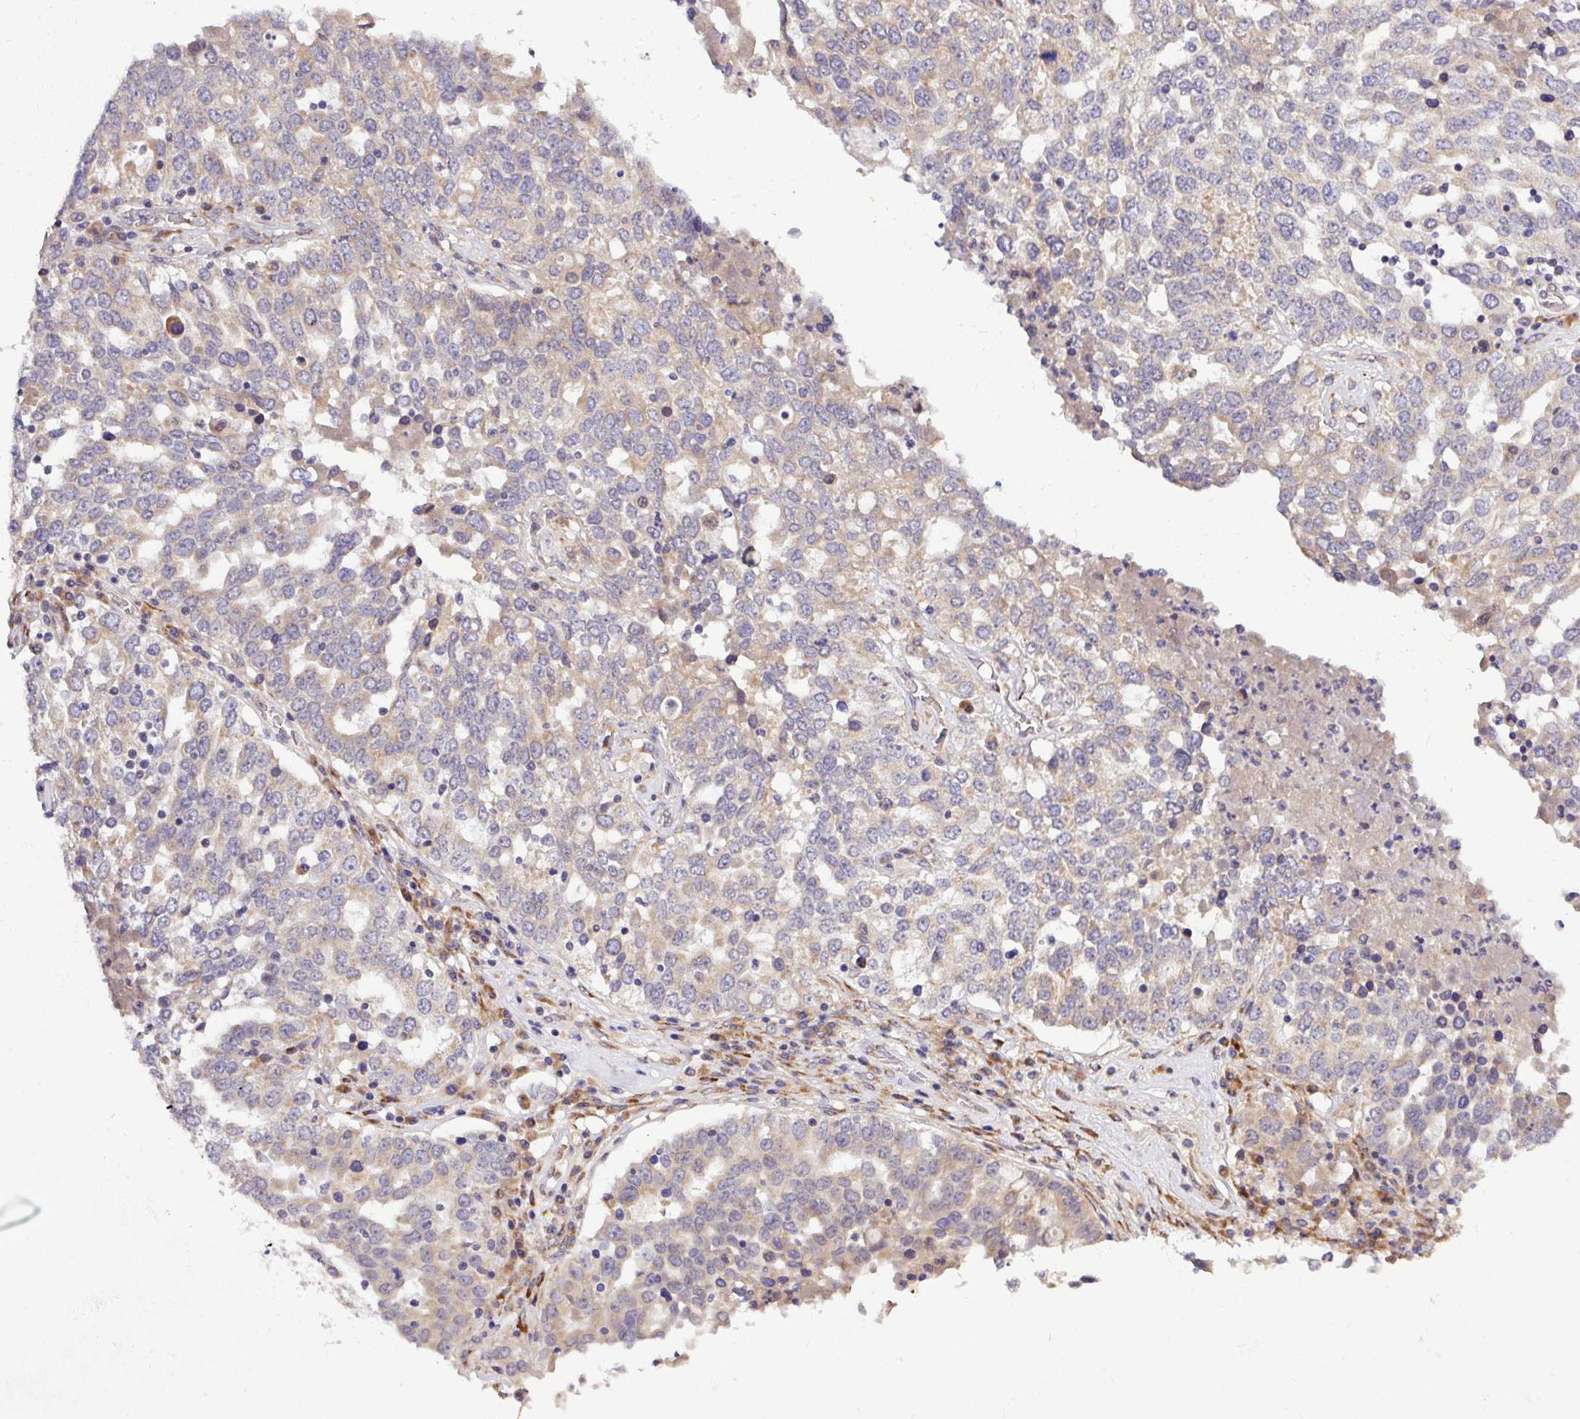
{"staining": {"intensity": "moderate", "quantity": "<25%", "location": "cytoplasmic/membranous"}, "tissue": "ovarian cancer", "cell_type": "Tumor cells", "image_type": "cancer", "snomed": [{"axis": "morphology", "description": "Carcinoma, endometroid"}, {"axis": "topography", "description": "Ovary"}], "caption": "DAB (3,3'-diaminobenzidine) immunohistochemical staining of ovarian cancer (endometroid carcinoma) shows moderate cytoplasmic/membranous protein positivity in about <25% of tumor cells.", "gene": "TM2D2", "patient": {"sex": "female", "age": 62}}